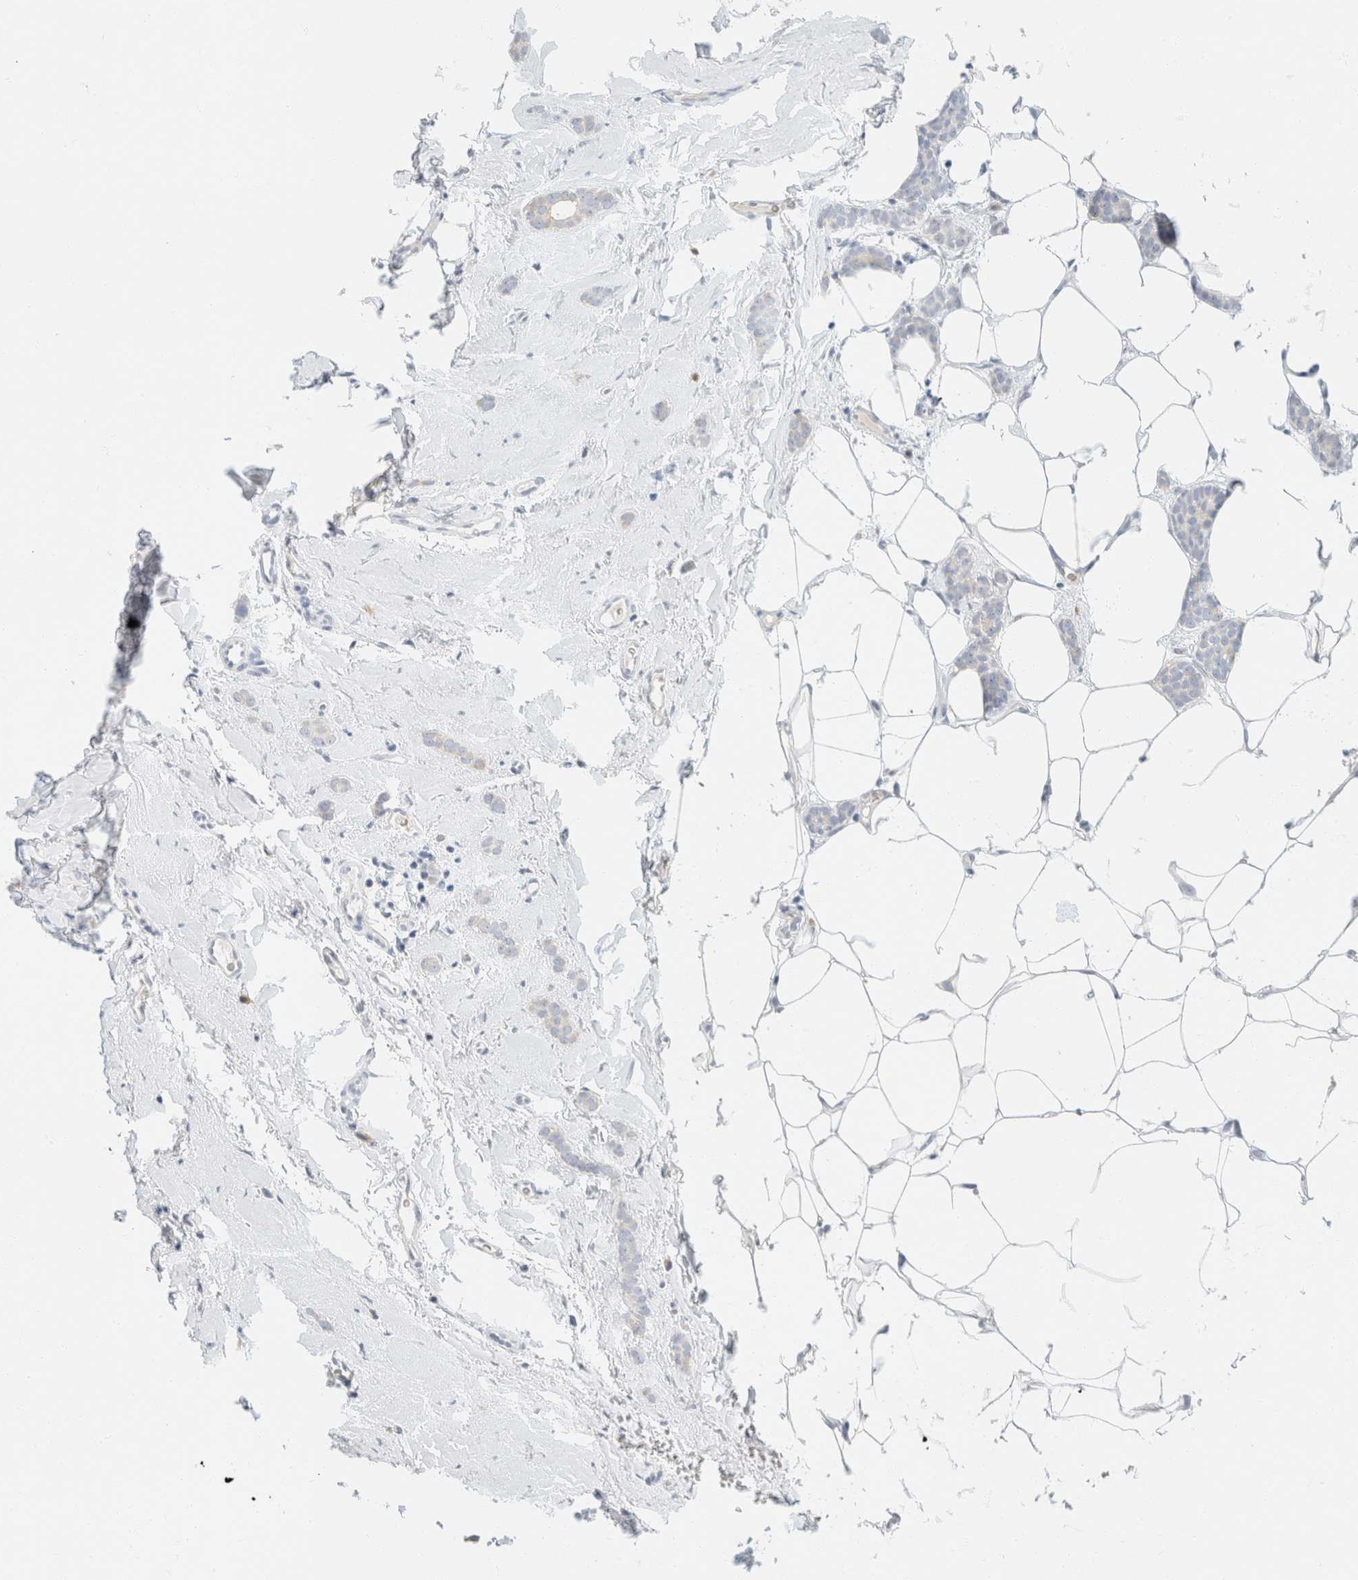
{"staining": {"intensity": "negative", "quantity": "none", "location": "none"}, "tissue": "breast cancer", "cell_type": "Tumor cells", "image_type": "cancer", "snomed": [{"axis": "morphology", "description": "Lobular carcinoma"}, {"axis": "topography", "description": "Skin"}, {"axis": "topography", "description": "Breast"}], "caption": "Immunohistochemistry (IHC) image of neoplastic tissue: breast lobular carcinoma stained with DAB (3,3'-diaminobenzidine) displays no significant protein positivity in tumor cells.", "gene": "KRT20", "patient": {"sex": "female", "age": 46}}